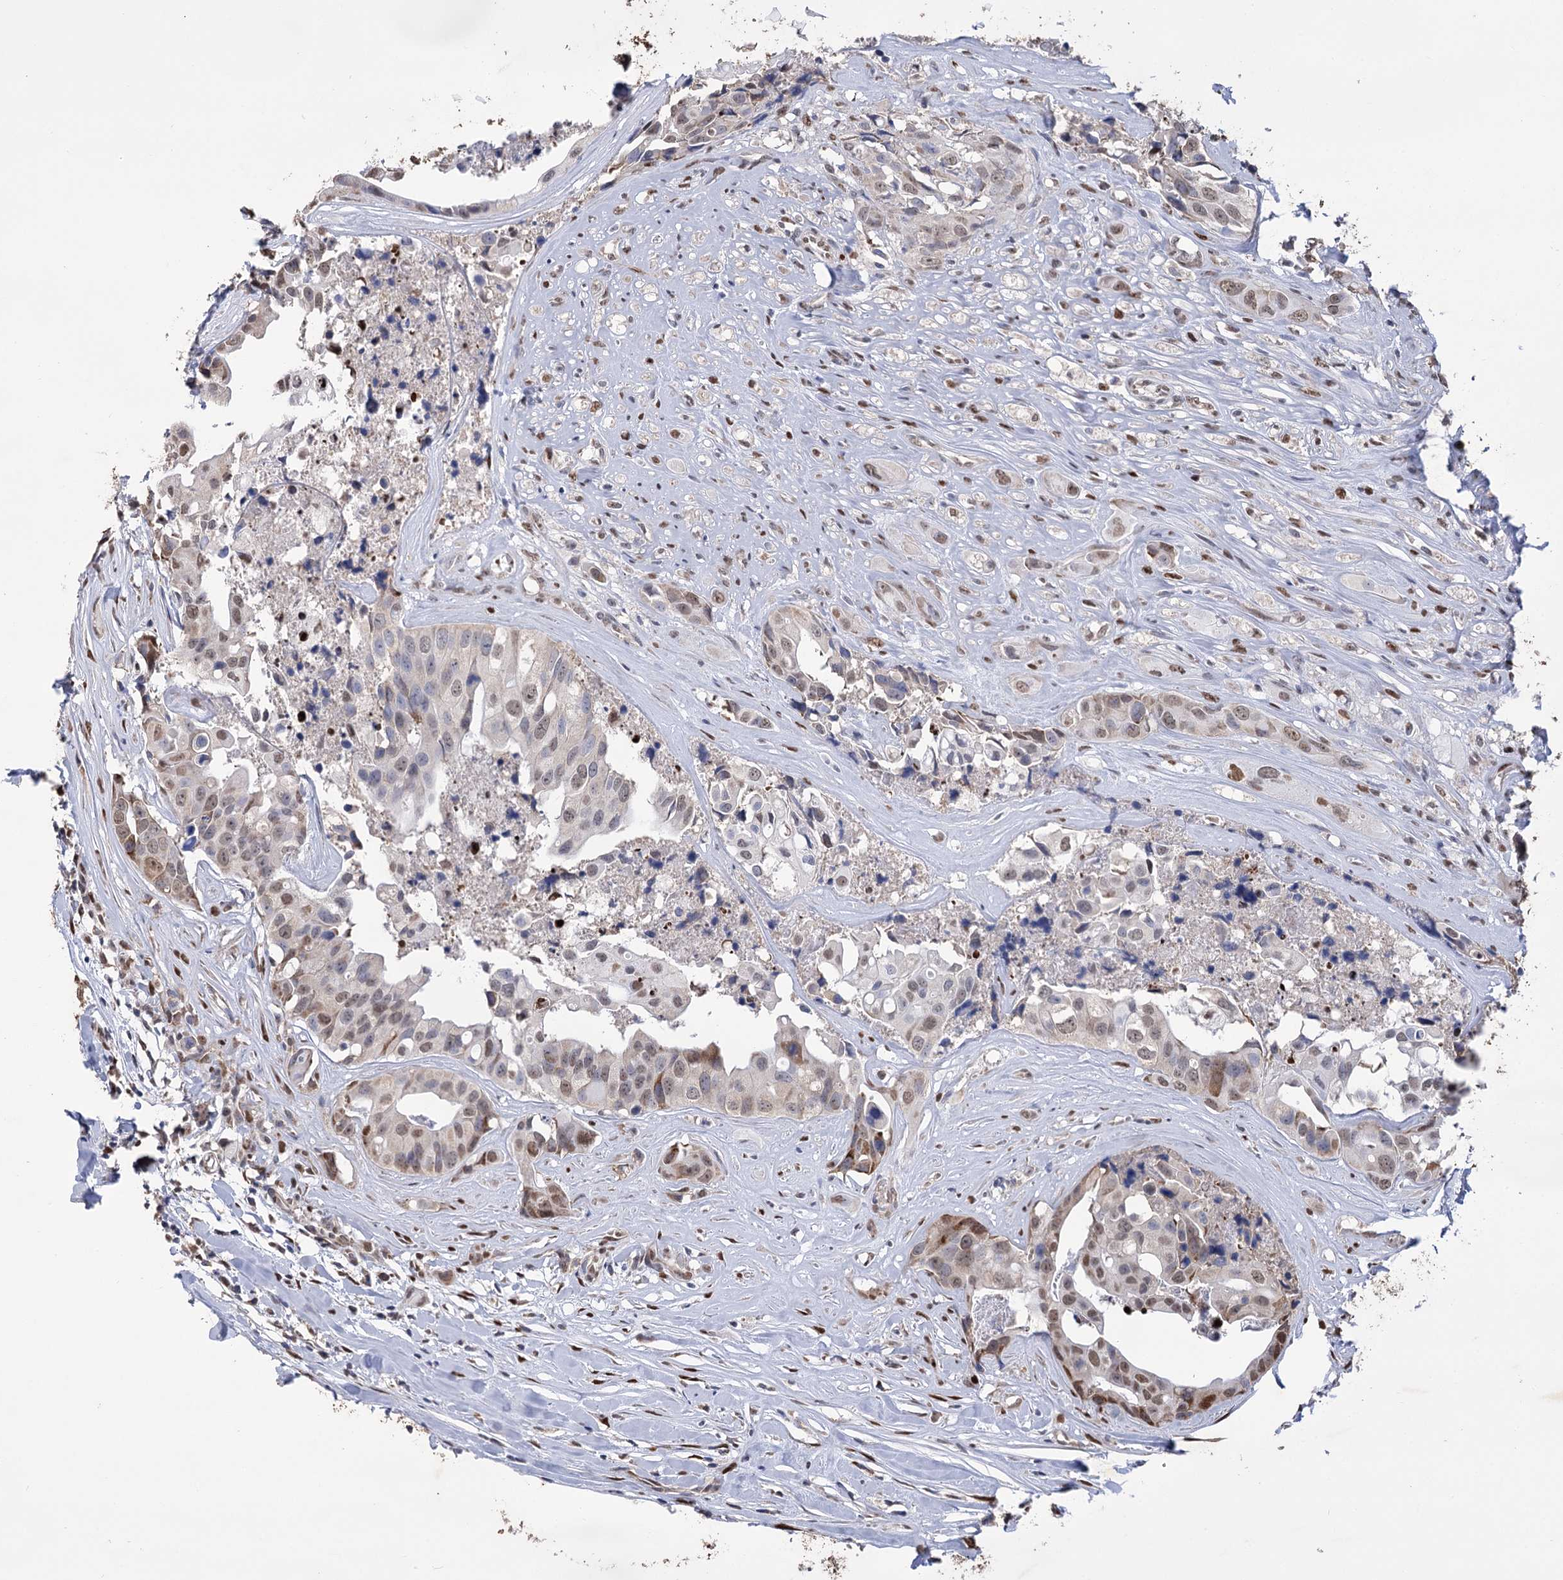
{"staining": {"intensity": "moderate", "quantity": "25%-75%", "location": "nuclear"}, "tissue": "head and neck cancer", "cell_type": "Tumor cells", "image_type": "cancer", "snomed": [{"axis": "morphology", "description": "Adenocarcinoma, NOS"}, {"axis": "morphology", "description": "Adenocarcinoma, metastatic, NOS"}, {"axis": "topography", "description": "Head-Neck"}], "caption": "IHC image of human adenocarcinoma (head and neck) stained for a protein (brown), which displays medium levels of moderate nuclear positivity in approximately 25%-75% of tumor cells.", "gene": "NFU1", "patient": {"sex": "male", "age": 75}}